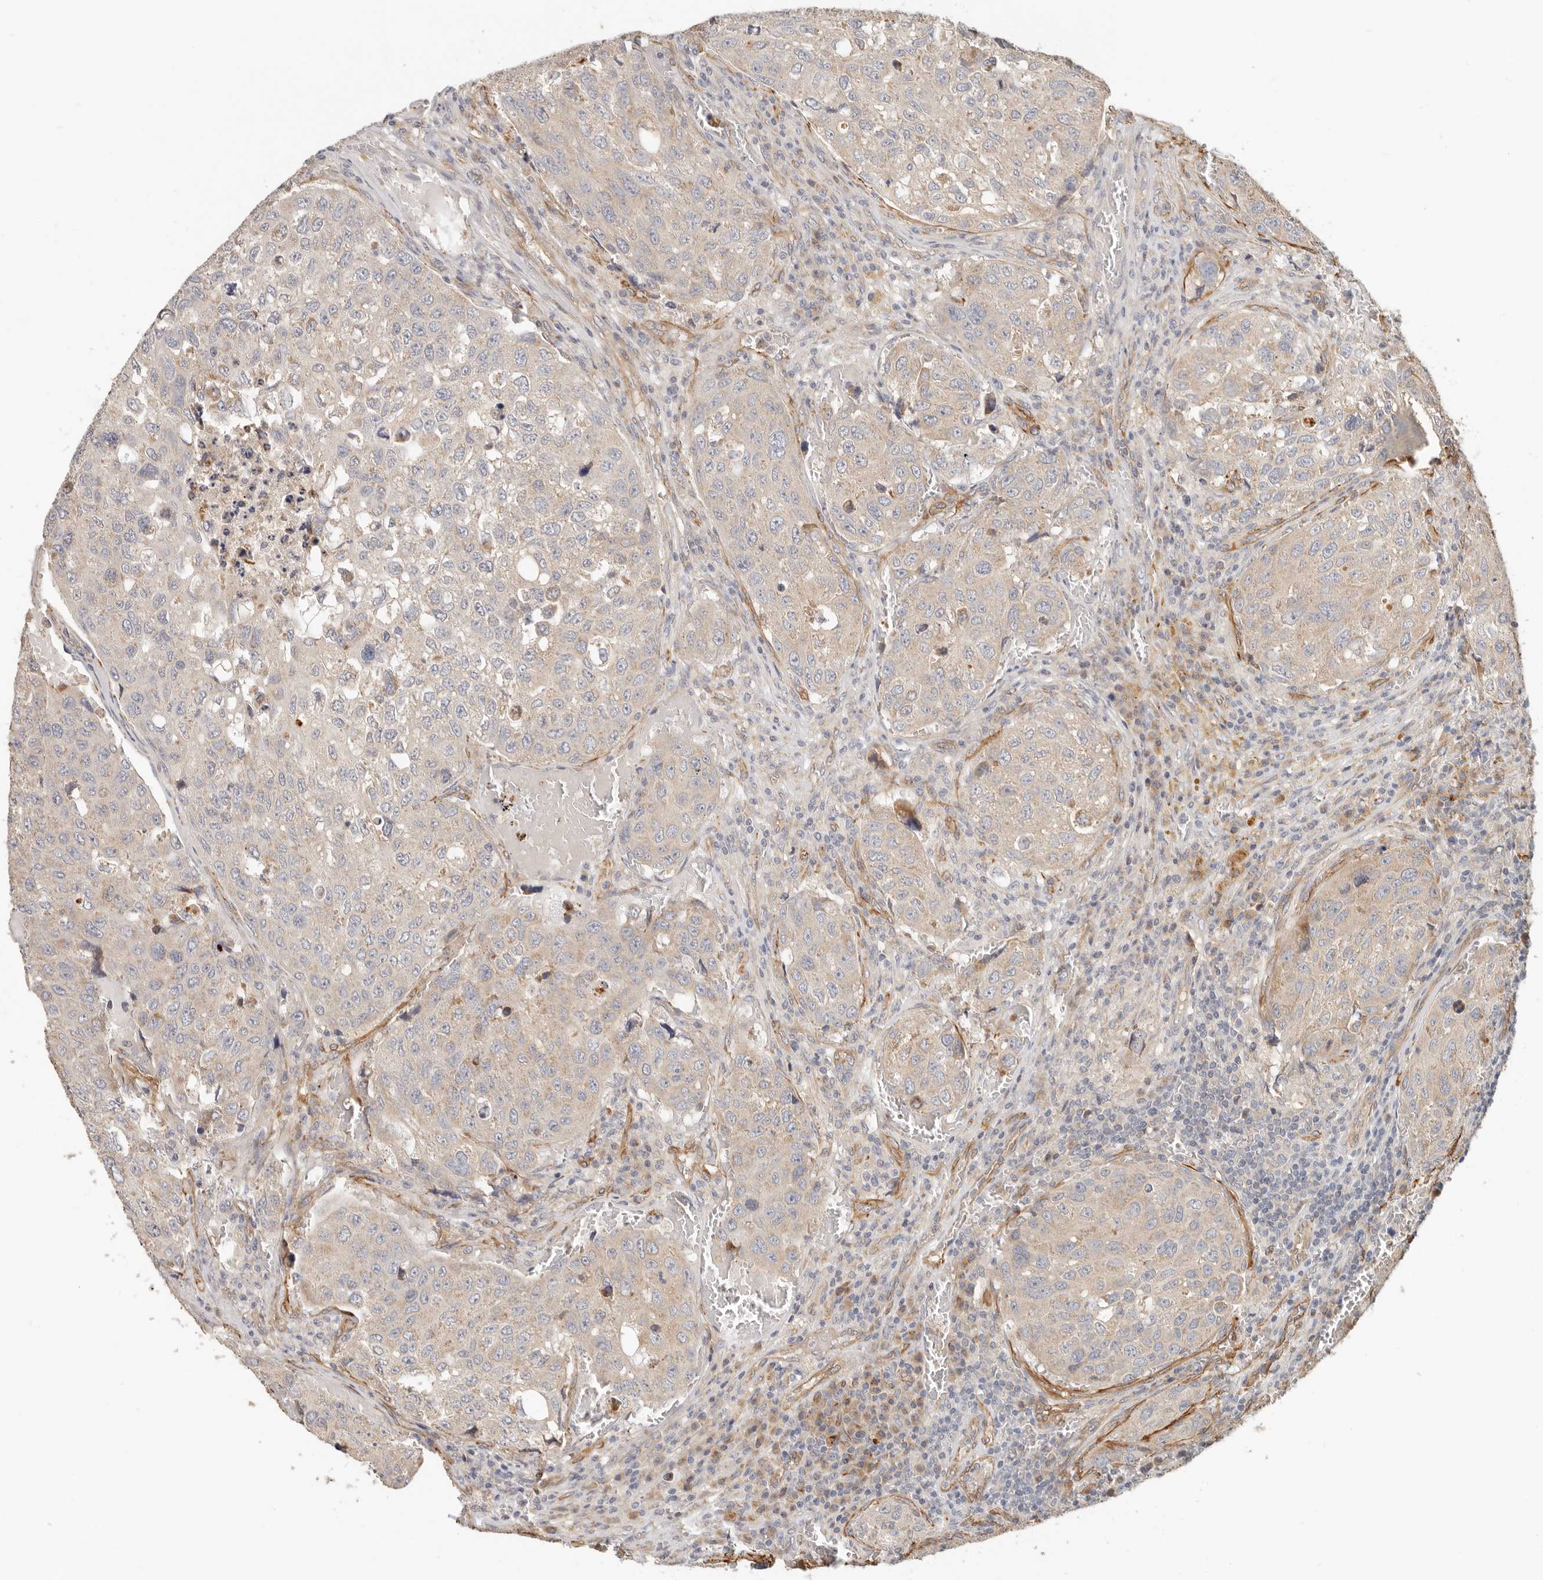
{"staining": {"intensity": "negative", "quantity": "none", "location": "none"}, "tissue": "urothelial cancer", "cell_type": "Tumor cells", "image_type": "cancer", "snomed": [{"axis": "morphology", "description": "Urothelial carcinoma, High grade"}, {"axis": "topography", "description": "Lymph node"}, {"axis": "topography", "description": "Urinary bladder"}], "caption": "A high-resolution micrograph shows immunohistochemistry staining of high-grade urothelial carcinoma, which demonstrates no significant staining in tumor cells.", "gene": "SPRING1", "patient": {"sex": "male", "age": 51}}